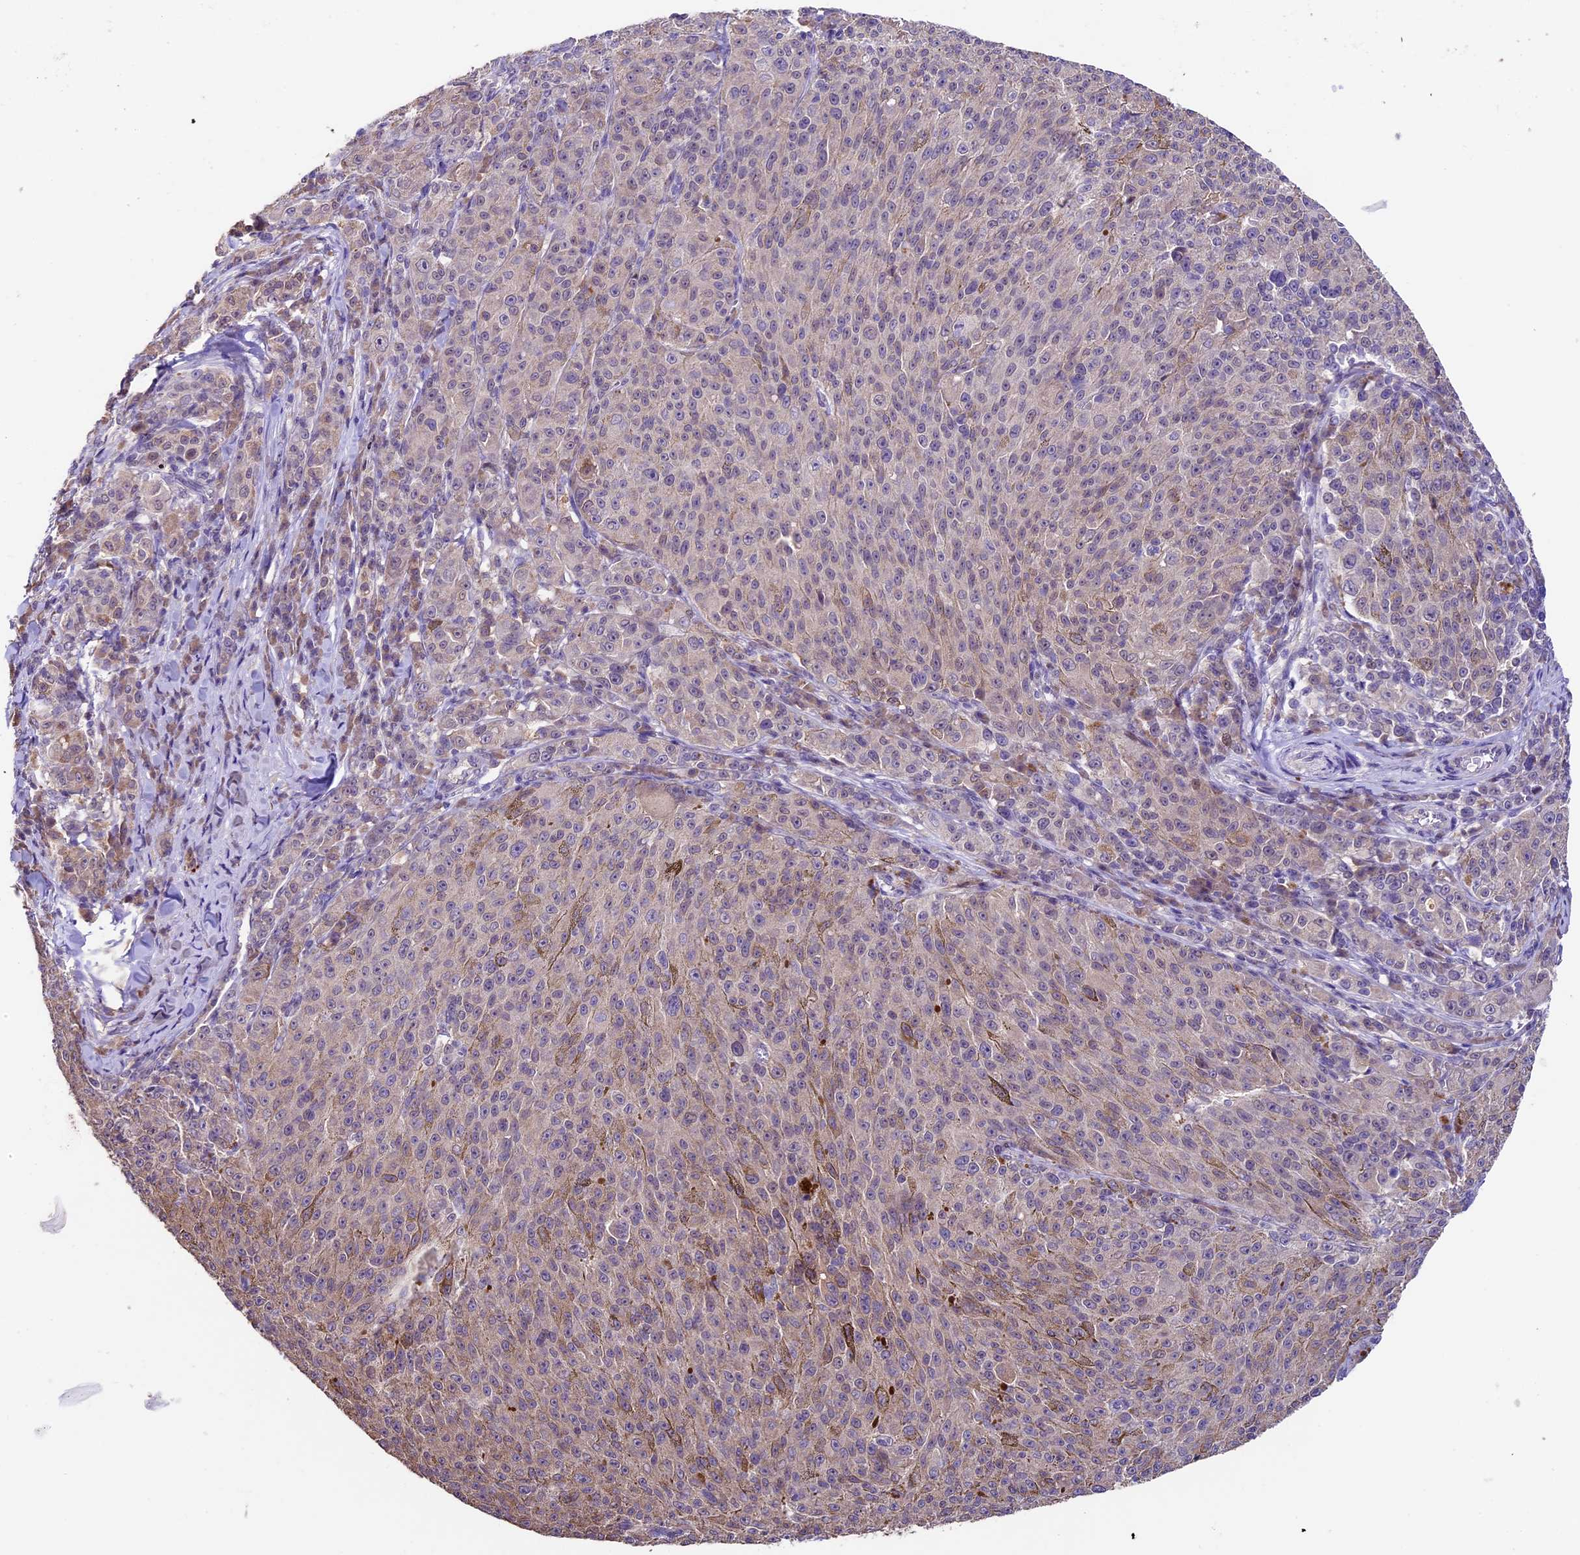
{"staining": {"intensity": "weak", "quantity": "<25%", "location": "cytoplasmic/membranous"}, "tissue": "melanoma", "cell_type": "Tumor cells", "image_type": "cancer", "snomed": [{"axis": "morphology", "description": "Malignant melanoma, NOS"}, {"axis": "topography", "description": "Skin"}], "caption": "Immunohistochemistry (IHC) image of neoplastic tissue: human malignant melanoma stained with DAB (3,3'-diaminobenzidine) displays no significant protein staining in tumor cells. (Immunohistochemistry (IHC), brightfield microscopy, high magnification).", "gene": "SBNO2", "patient": {"sex": "female", "age": 52}}